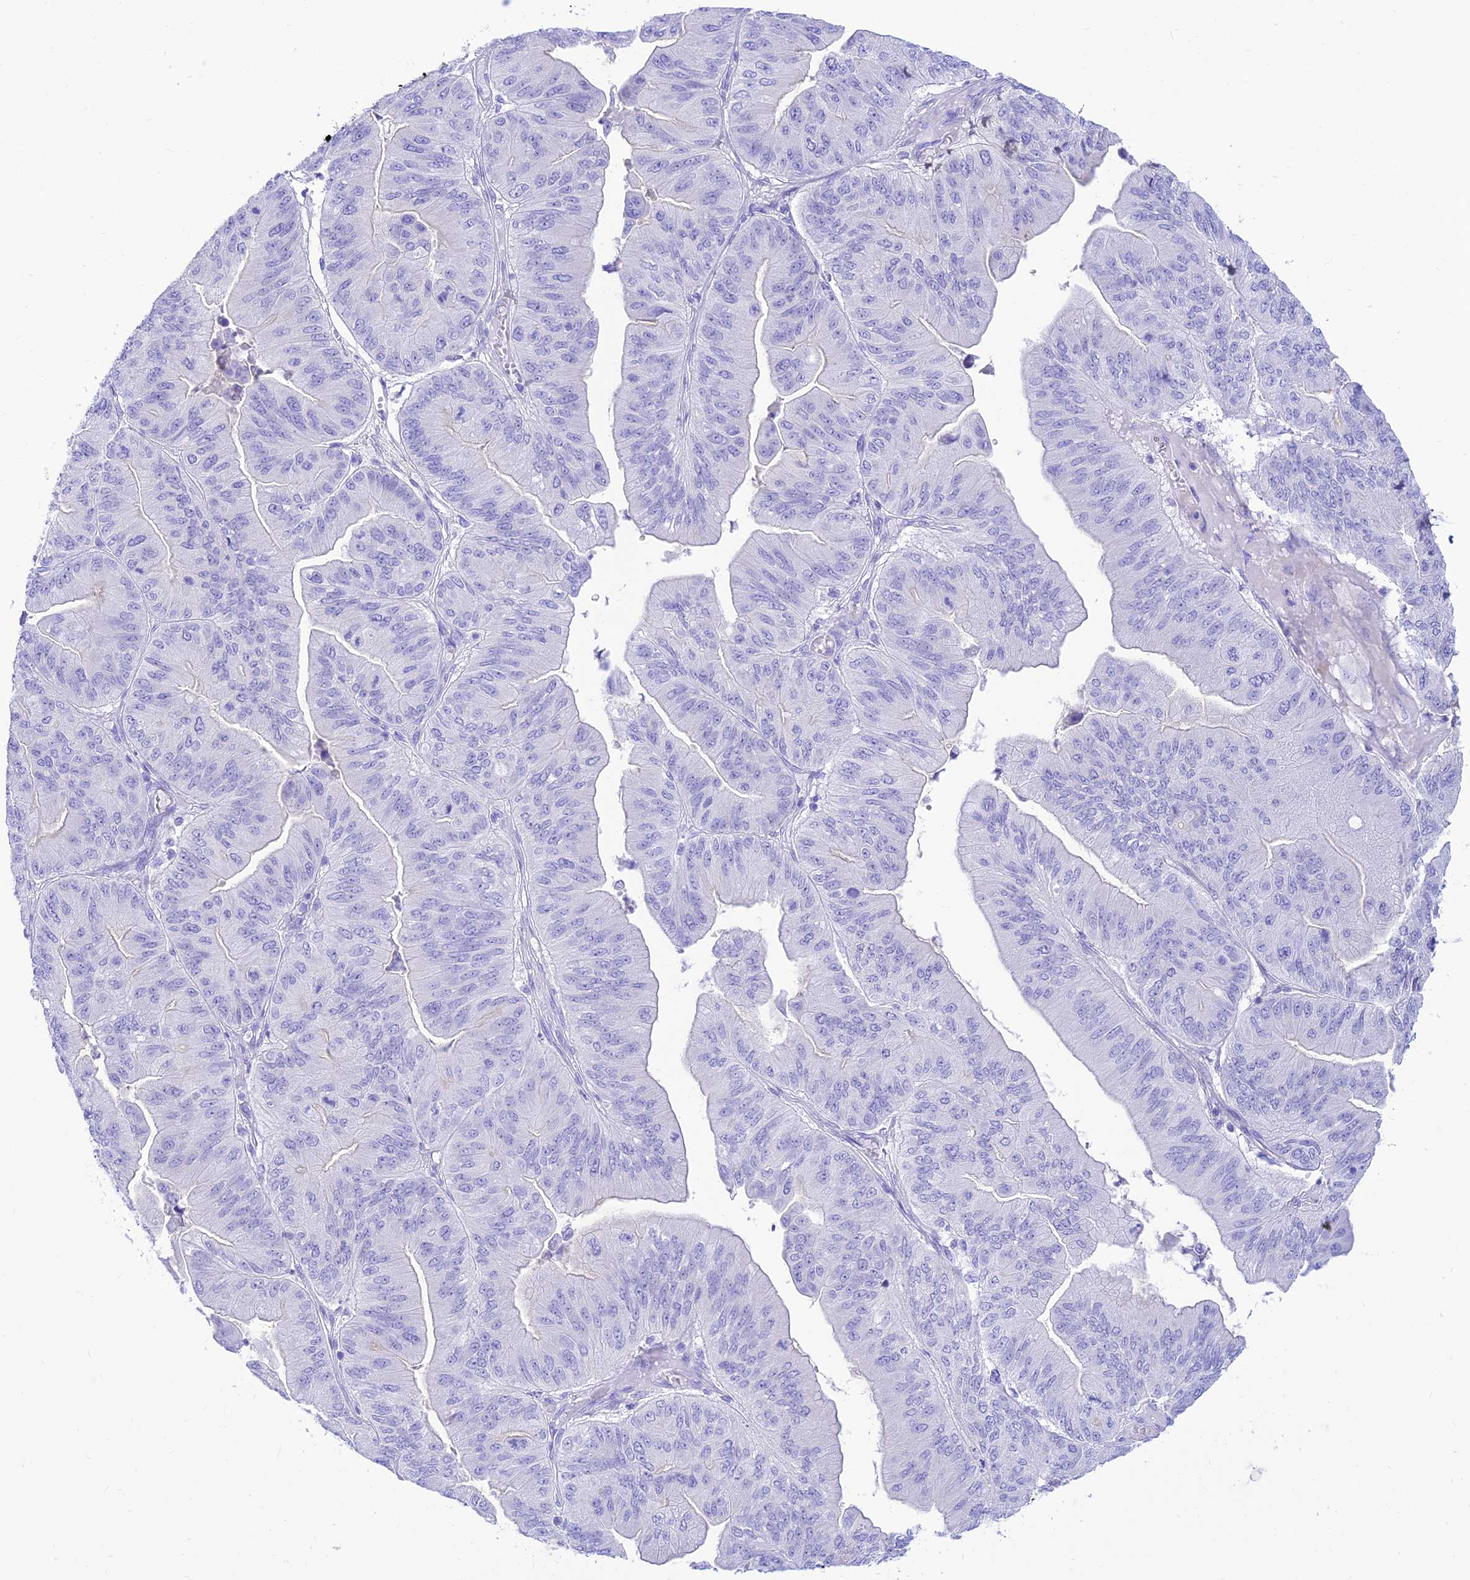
{"staining": {"intensity": "negative", "quantity": "none", "location": "none"}, "tissue": "ovarian cancer", "cell_type": "Tumor cells", "image_type": "cancer", "snomed": [{"axis": "morphology", "description": "Cystadenocarcinoma, mucinous, NOS"}, {"axis": "topography", "description": "Ovary"}], "caption": "Human ovarian cancer stained for a protein using immunohistochemistry (IHC) demonstrates no positivity in tumor cells.", "gene": "PRNP", "patient": {"sex": "female", "age": 61}}